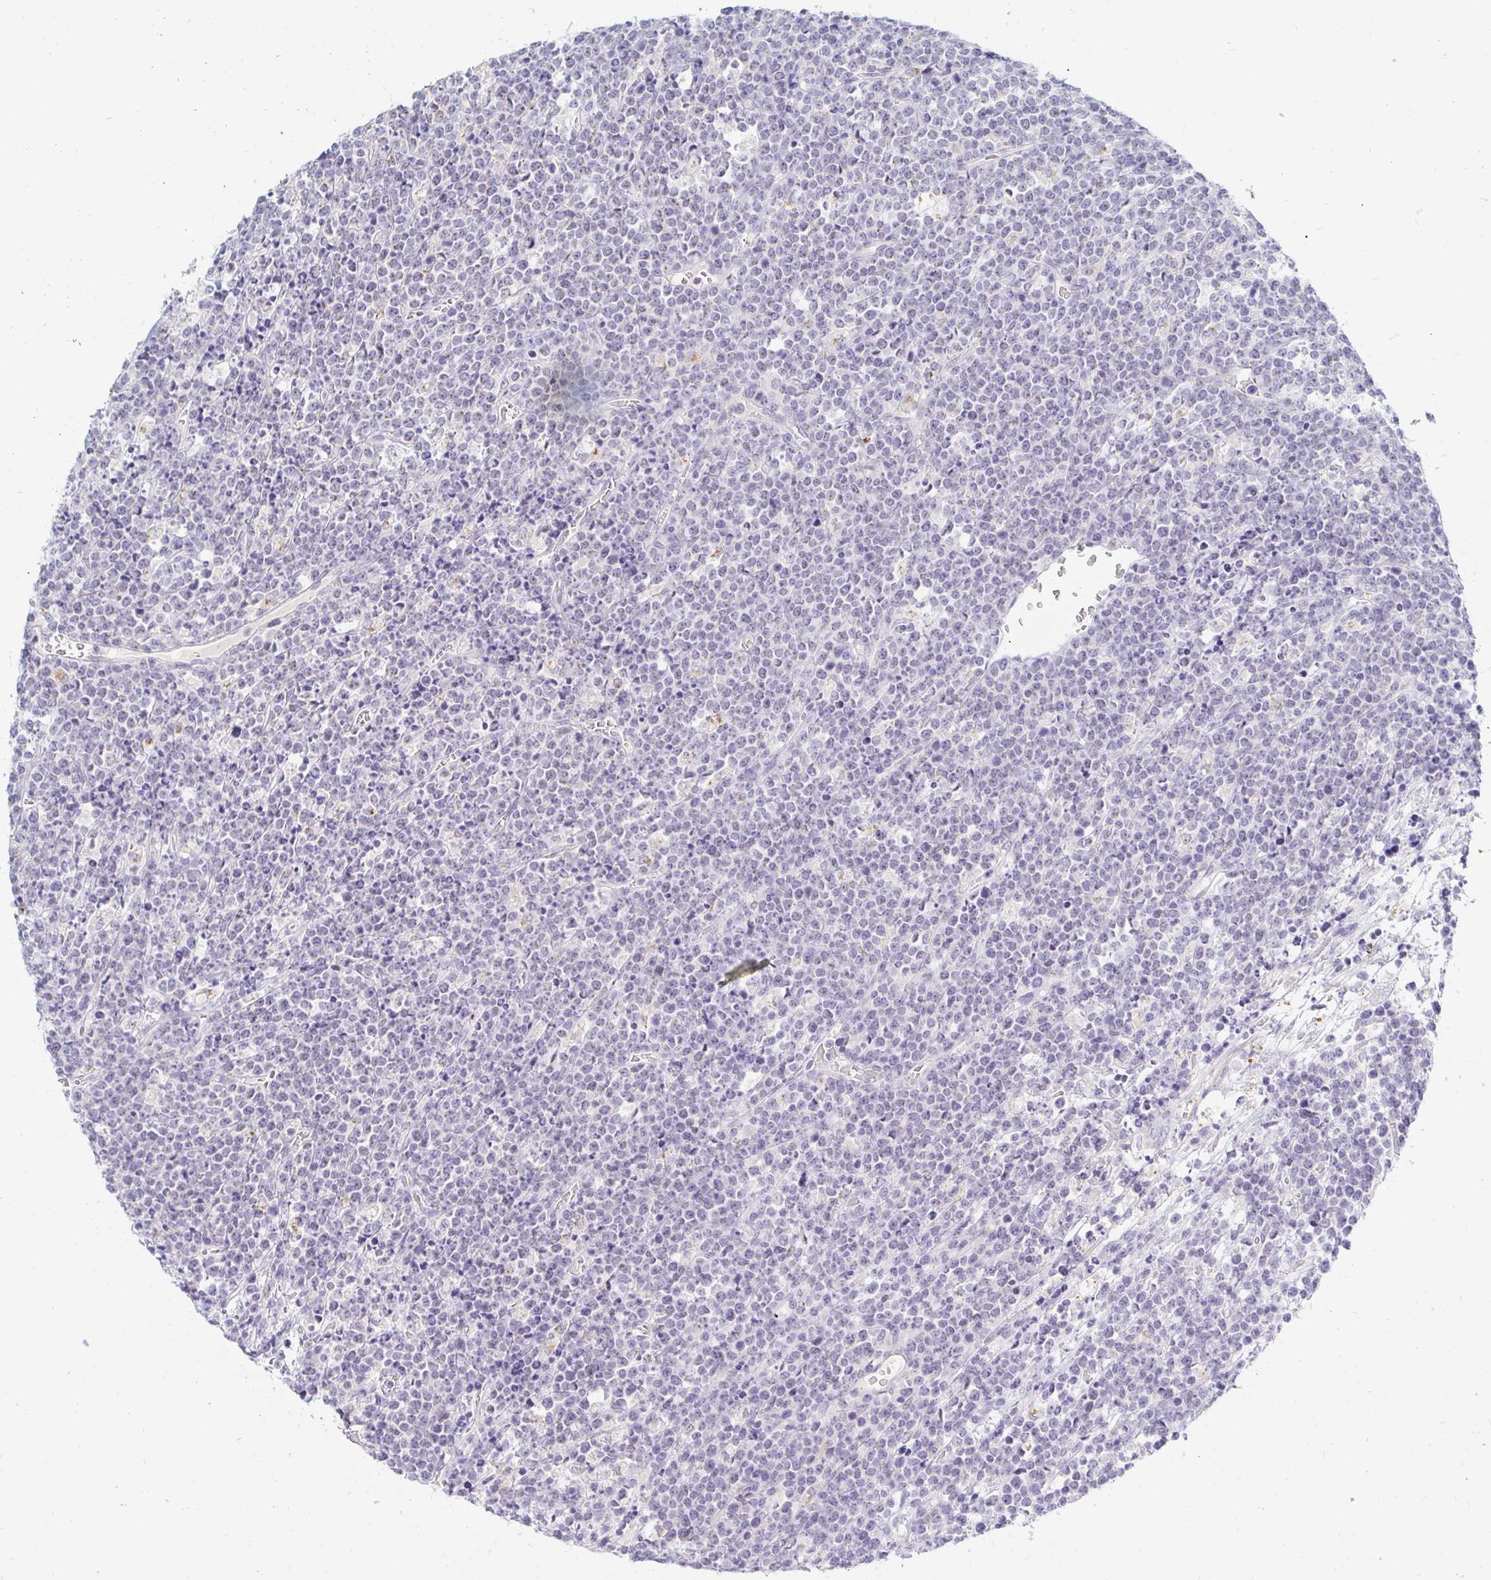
{"staining": {"intensity": "negative", "quantity": "none", "location": "none"}, "tissue": "lymphoma", "cell_type": "Tumor cells", "image_type": "cancer", "snomed": [{"axis": "morphology", "description": "Malignant lymphoma, non-Hodgkin's type, High grade"}, {"axis": "topography", "description": "Ovary"}], "caption": "IHC micrograph of high-grade malignant lymphoma, non-Hodgkin's type stained for a protein (brown), which exhibits no positivity in tumor cells.", "gene": "OR51D1", "patient": {"sex": "female", "age": 56}}